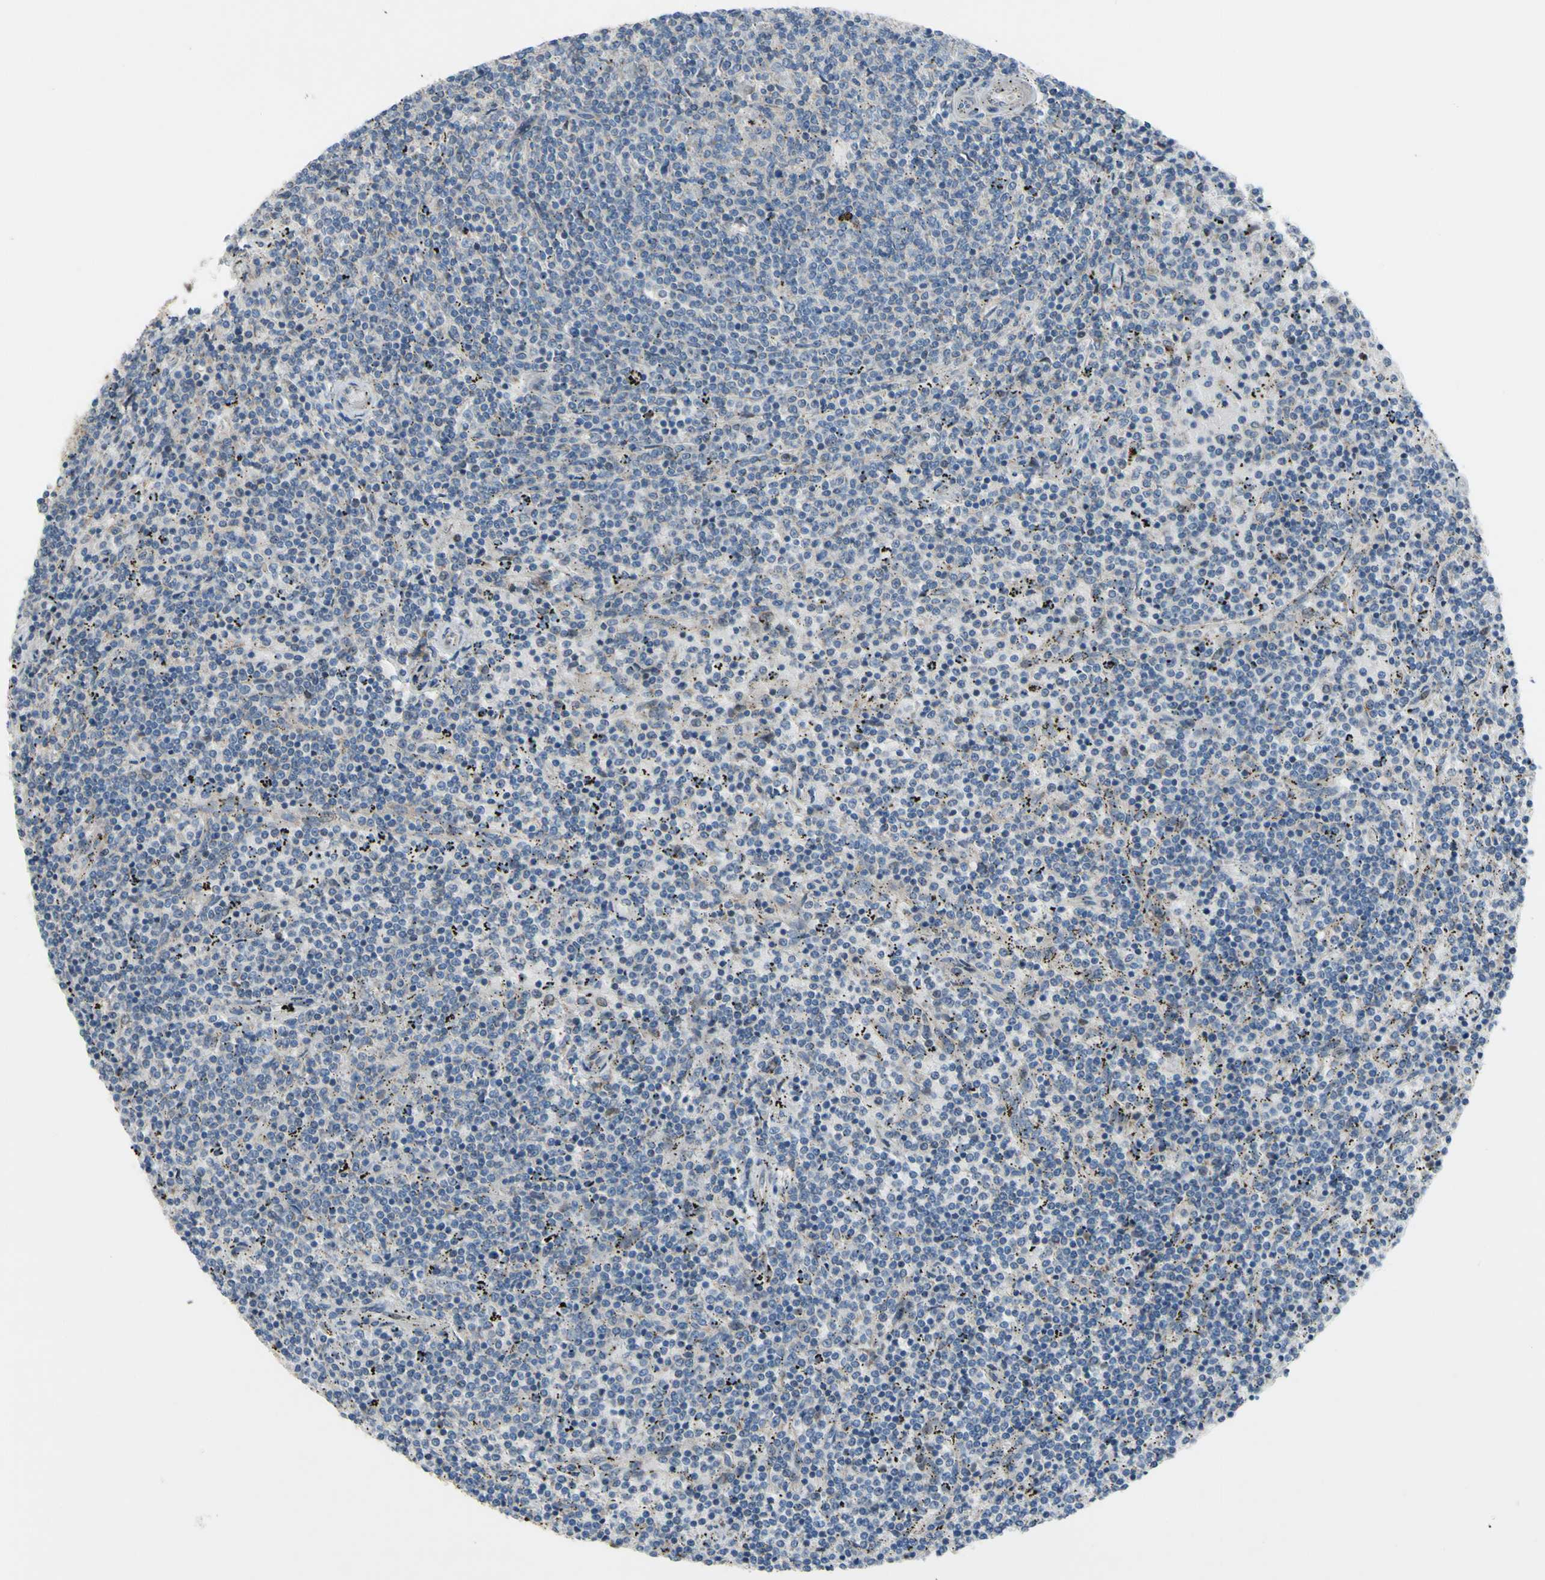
{"staining": {"intensity": "negative", "quantity": "none", "location": "none"}, "tissue": "lymphoma", "cell_type": "Tumor cells", "image_type": "cancer", "snomed": [{"axis": "morphology", "description": "Malignant lymphoma, non-Hodgkin's type, Low grade"}, {"axis": "topography", "description": "Spleen"}], "caption": "Immunohistochemistry (IHC) photomicrograph of neoplastic tissue: malignant lymphoma, non-Hodgkin's type (low-grade) stained with DAB (3,3'-diaminobenzidine) shows no significant protein expression in tumor cells.", "gene": "GRAMD2B", "patient": {"sex": "female", "age": 50}}